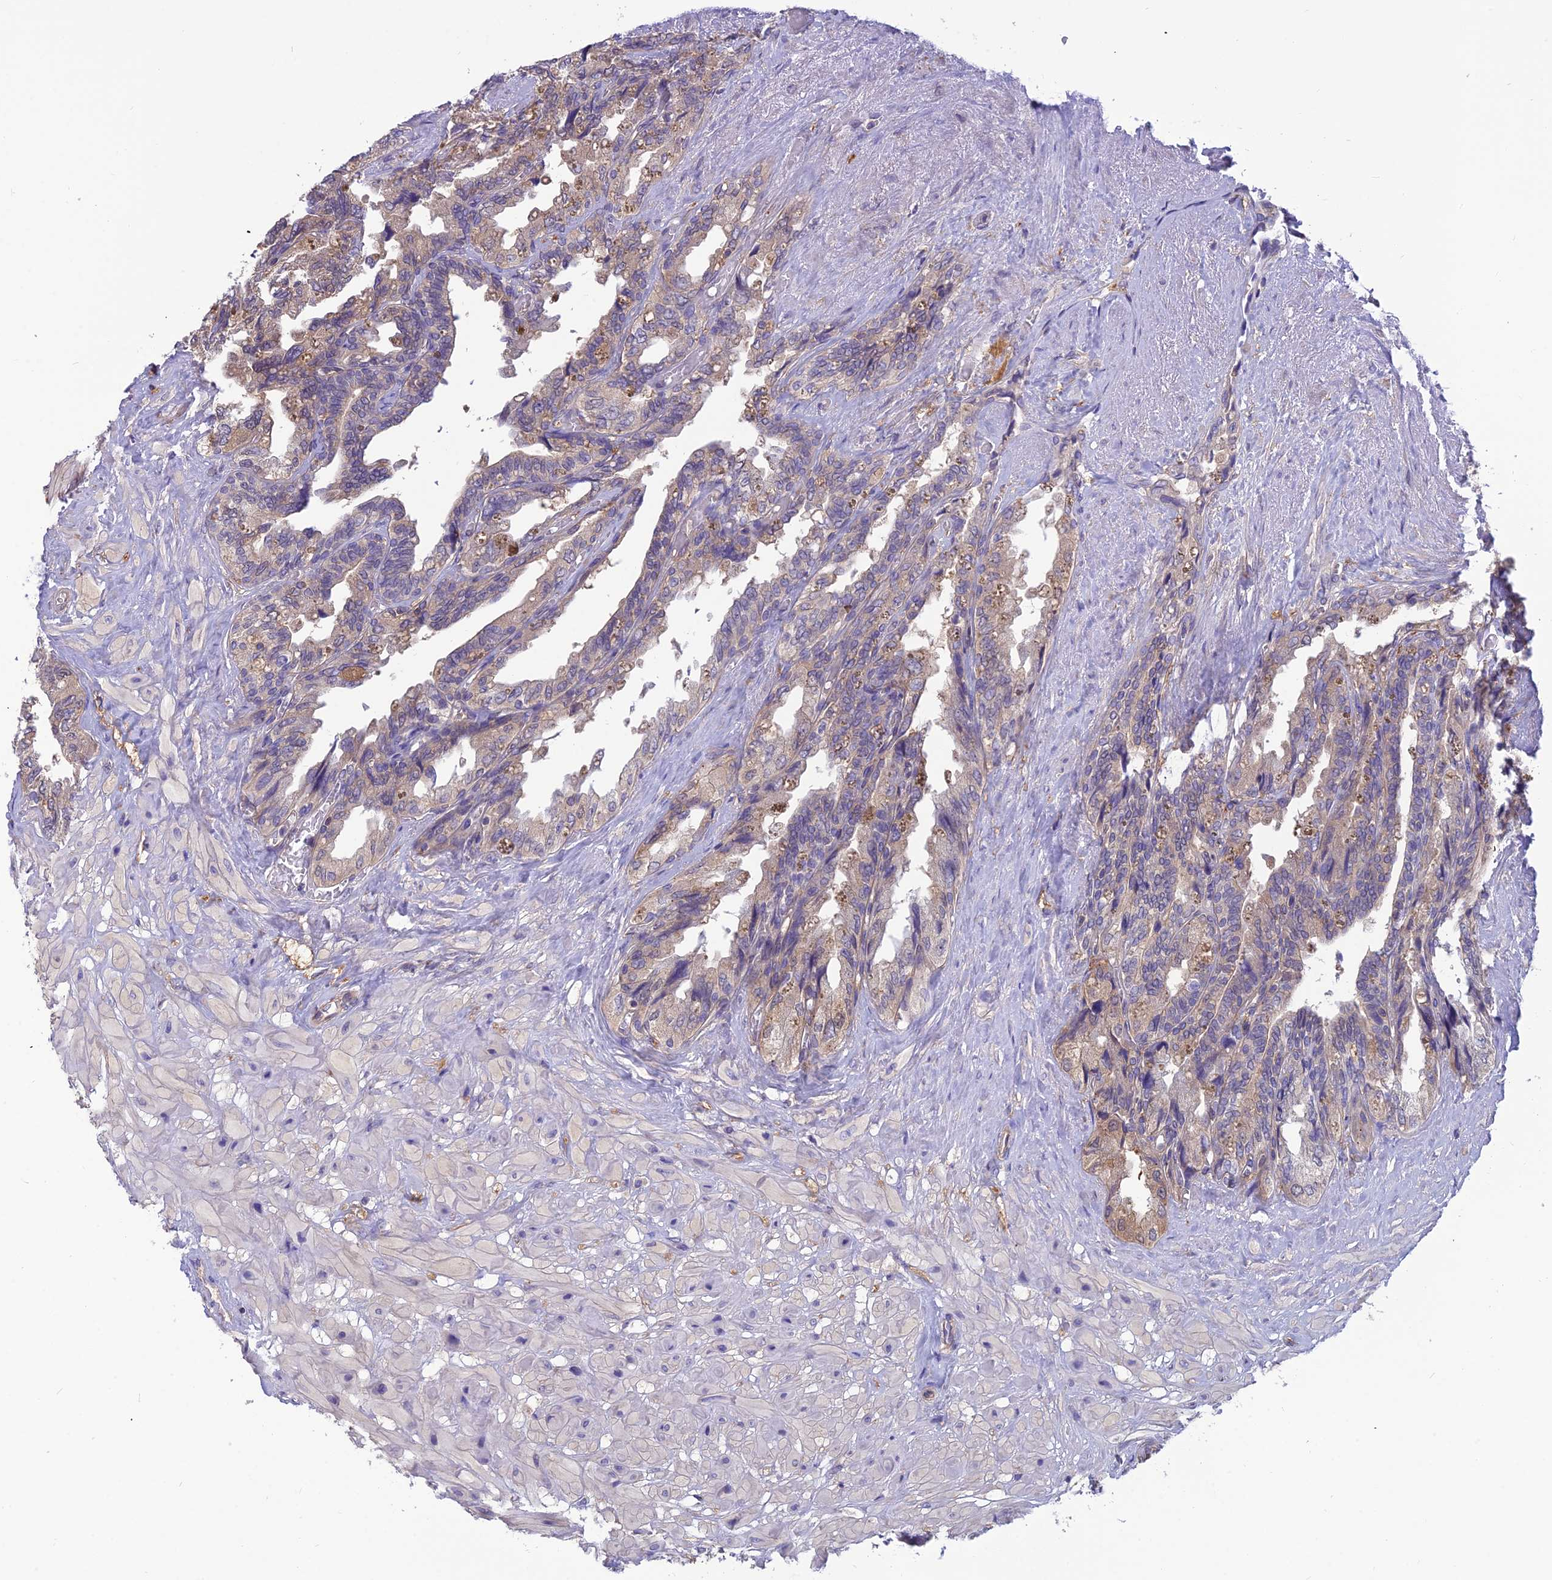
{"staining": {"intensity": "weak", "quantity": "<25%", "location": "cytoplasmic/membranous"}, "tissue": "seminal vesicle", "cell_type": "Glandular cells", "image_type": "normal", "snomed": [{"axis": "morphology", "description": "Normal tissue, NOS"}, {"axis": "topography", "description": "Seminal veicle"}, {"axis": "topography", "description": "Peripheral nerve tissue"}], "caption": "Immunohistochemistry (IHC) histopathology image of unremarkable human seminal vesicle stained for a protein (brown), which demonstrates no staining in glandular cells.", "gene": "MVD", "patient": {"sex": "male", "age": 60}}